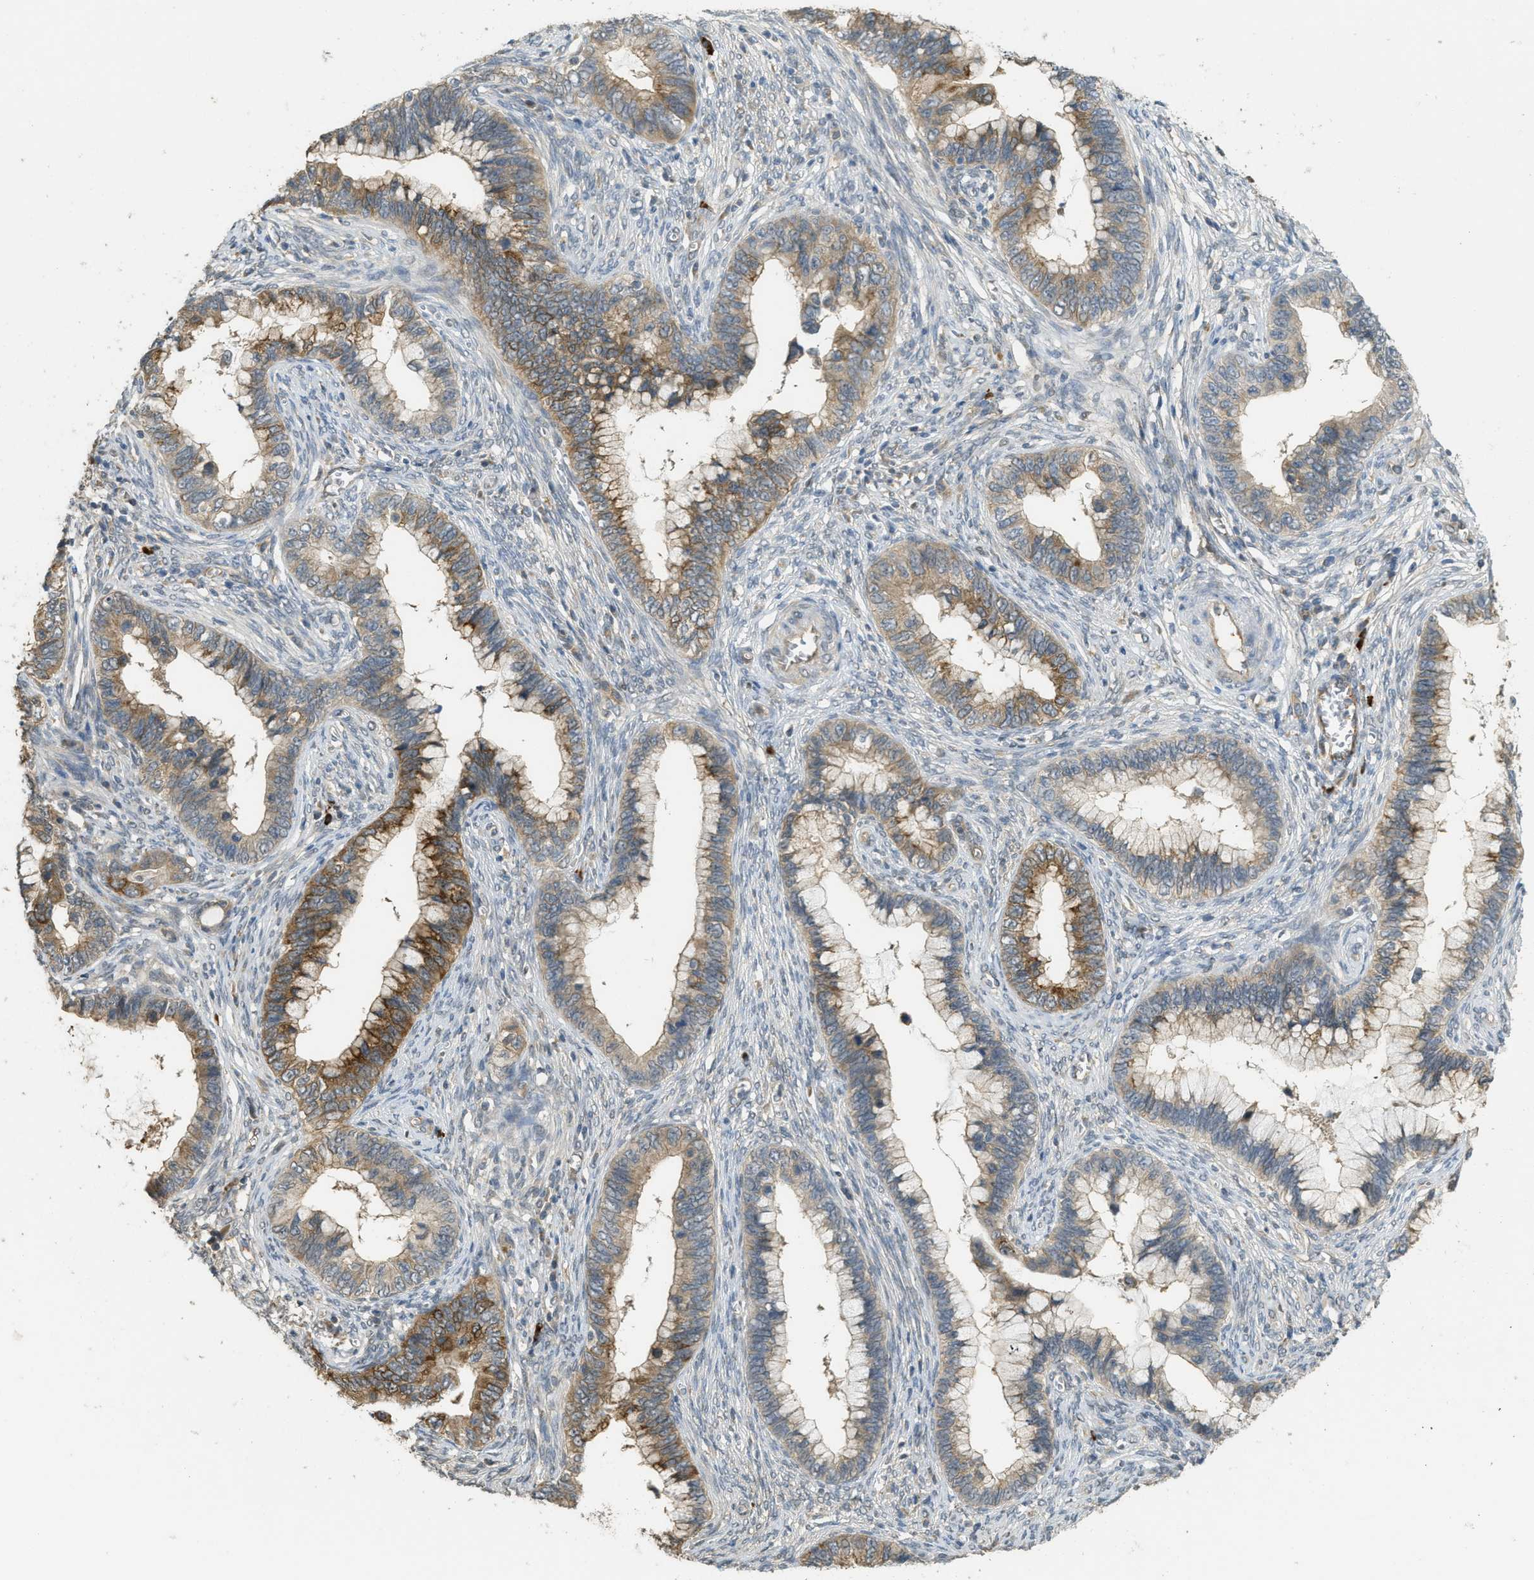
{"staining": {"intensity": "moderate", "quantity": ">75%", "location": "cytoplasmic/membranous"}, "tissue": "cervical cancer", "cell_type": "Tumor cells", "image_type": "cancer", "snomed": [{"axis": "morphology", "description": "Adenocarcinoma, NOS"}, {"axis": "topography", "description": "Cervix"}], "caption": "About >75% of tumor cells in human cervical adenocarcinoma demonstrate moderate cytoplasmic/membranous protein staining as visualized by brown immunohistochemical staining.", "gene": "IGF2BP2", "patient": {"sex": "female", "age": 44}}